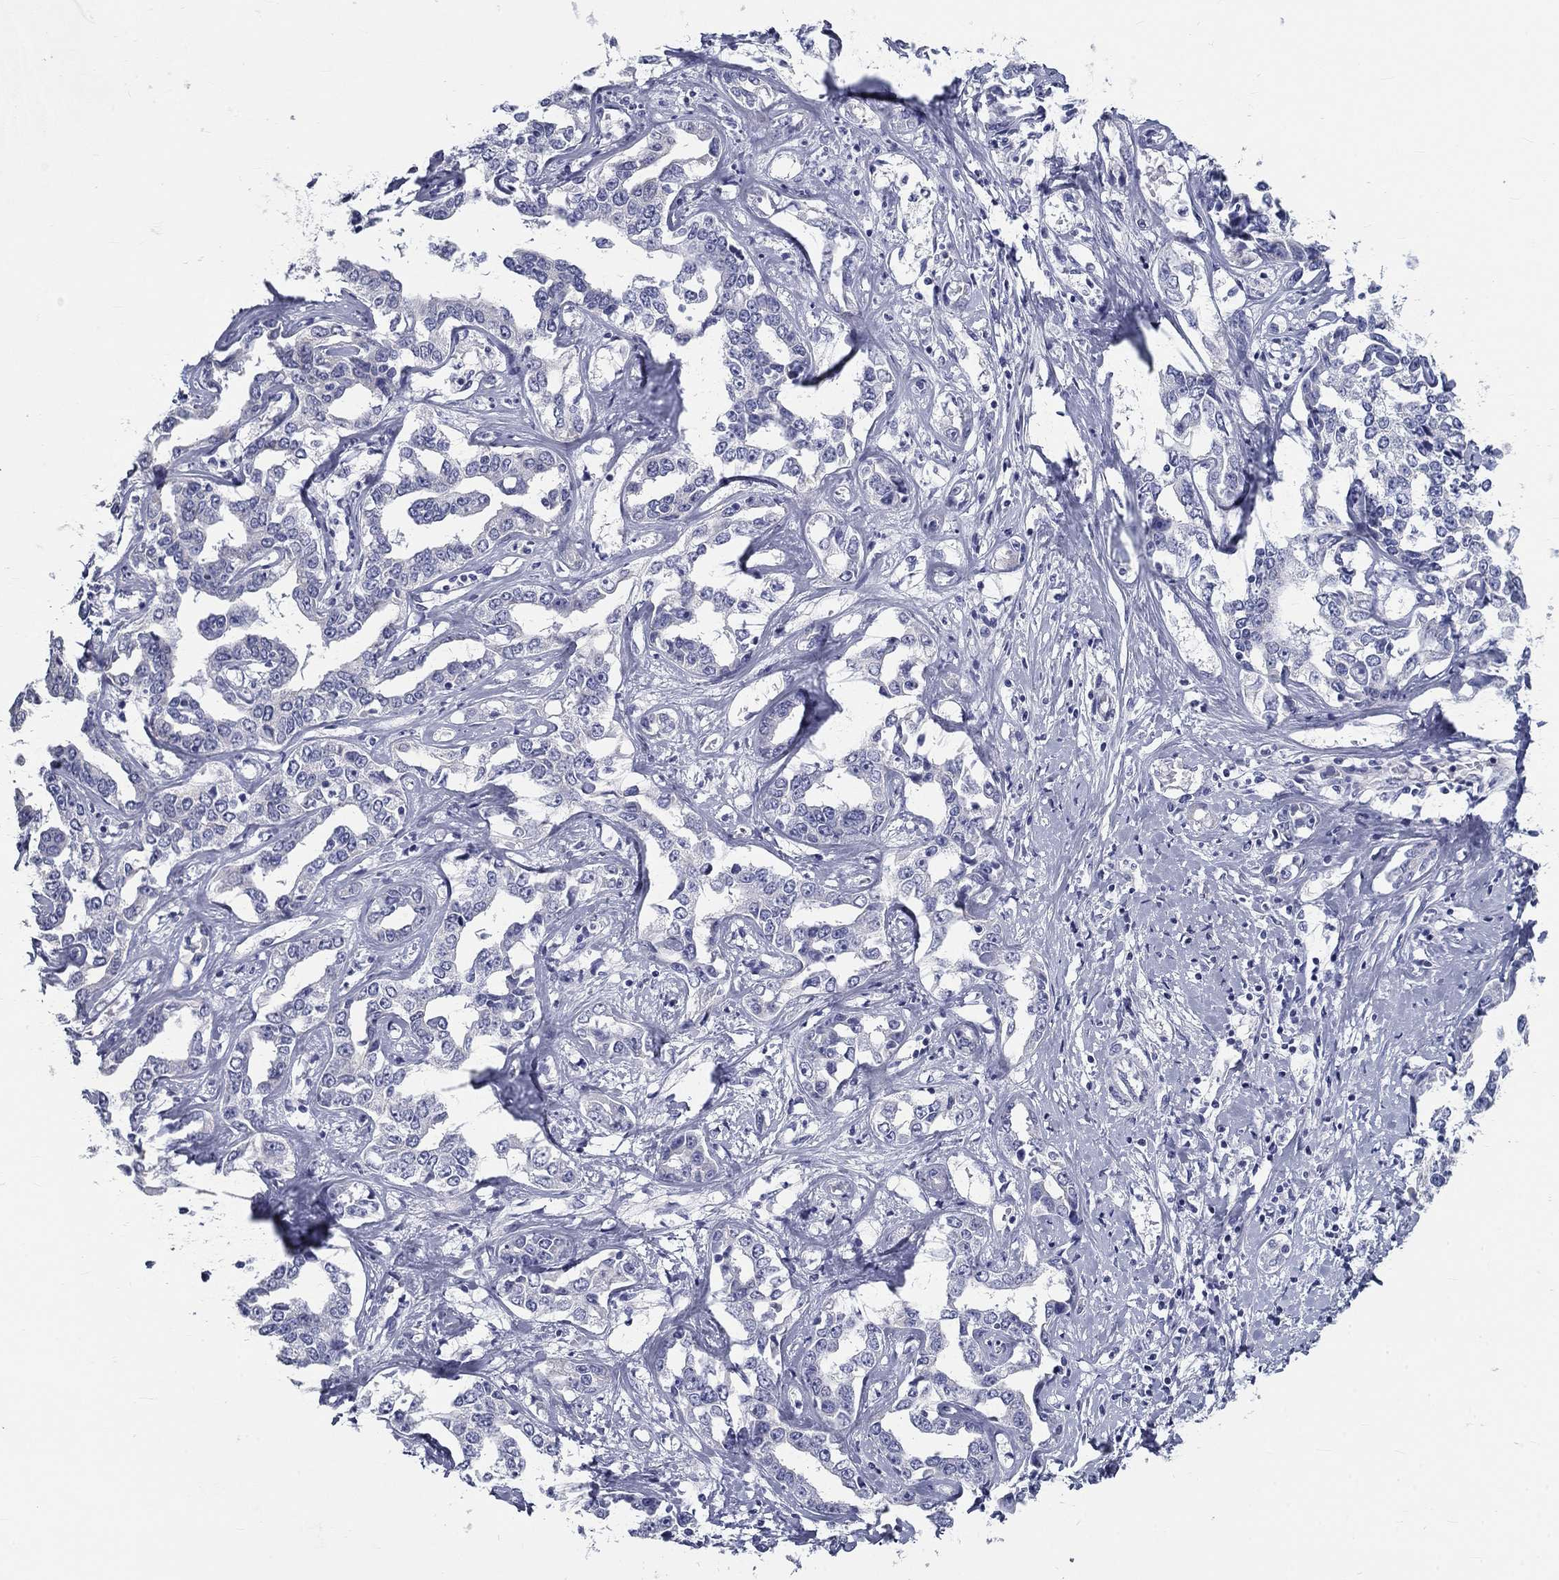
{"staining": {"intensity": "negative", "quantity": "none", "location": "none"}, "tissue": "liver cancer", "cell_type": "Tumor cells", "image_type": "cancer", "snomed": [{"axis": "morphology", "description": "Cholangiocarcinoma"}, {"axis": "topography", "description": "Liver"}], "caption": "Liver cancer was stained to show a protein in brown. There is no significant positivity in tumor cells.", "gene": "GALNTL5", "patient": {"sex": "male", "age": 59}}